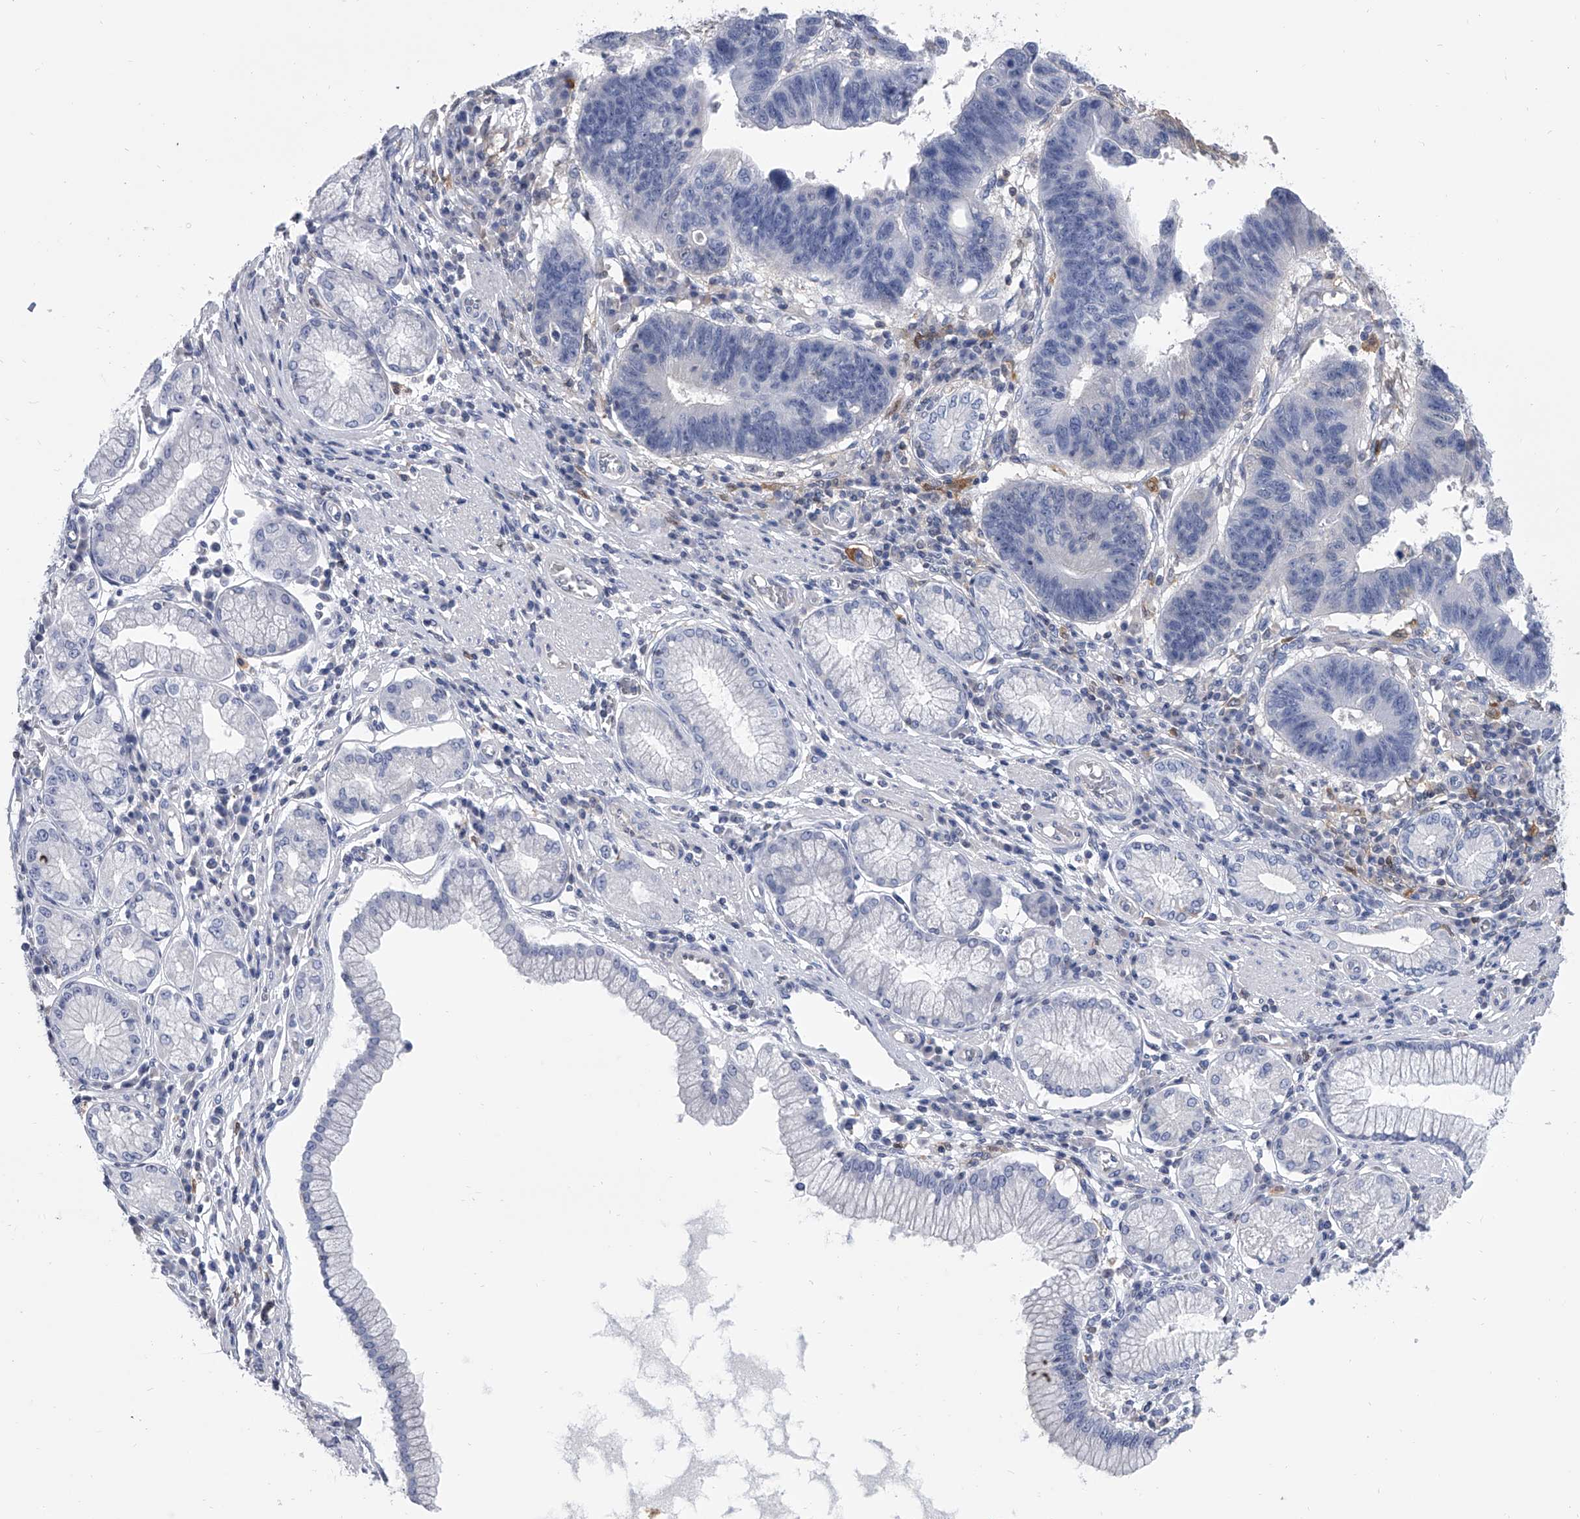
{"staining": {"intensity": "negative", "quantity": "none", "location": "none"}, "tissue": "stomach cancer", "cell_type": "Tumor cells", "image_type": "cancer", "snomed": [{"axis": "morphology", "description": "Adenocarcinoma, NOS"}, {"axis": "topography", "description": "Stomach"}], "caption": "Tumor cells show no significant protein expression in adenocarcinoma (stomach). (DAB (3,3'-diaminobenzidine) immunohistochemistry visualized using brightfield microscopy, high magnification).", "gene": "SERPINB9", "patient": {"sex": "male", "age": 59}}